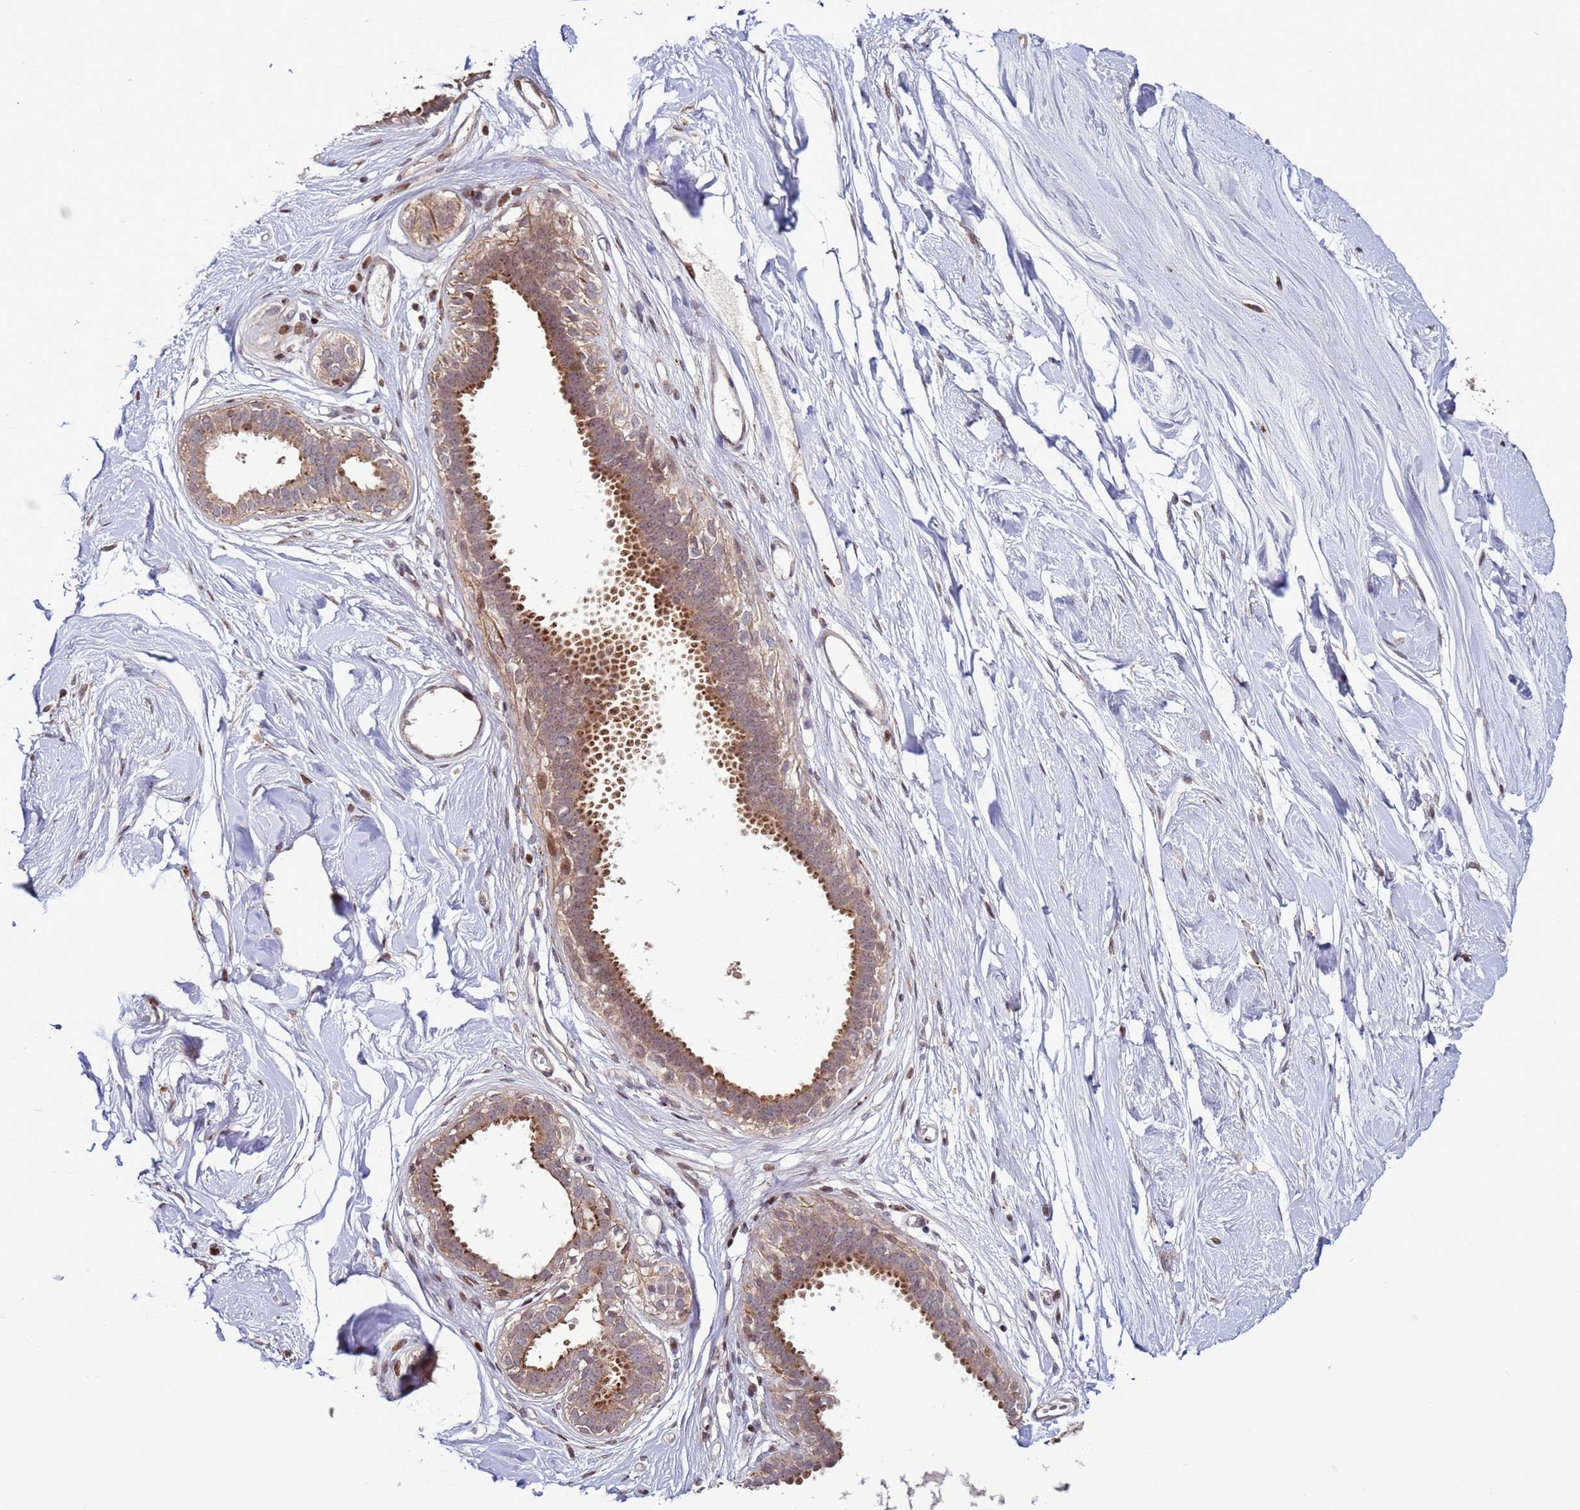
{"staining": {"intensity": "negative", "quantity": "none", "location": "none"}, "tissue": "breast", "cell_type": "Adipocytes", "image_type": "normal", "snomed": [{"axis": "morphology", "description": "Normal tissue, NOS"}, {"axis": "topography", "description": "Breast"}], "caption": "This is an IHC image of unremarkable breast. There is no expression in adipocytes.", "gene": "HGH1", "patient": {"sex": "female", "age": 45}}